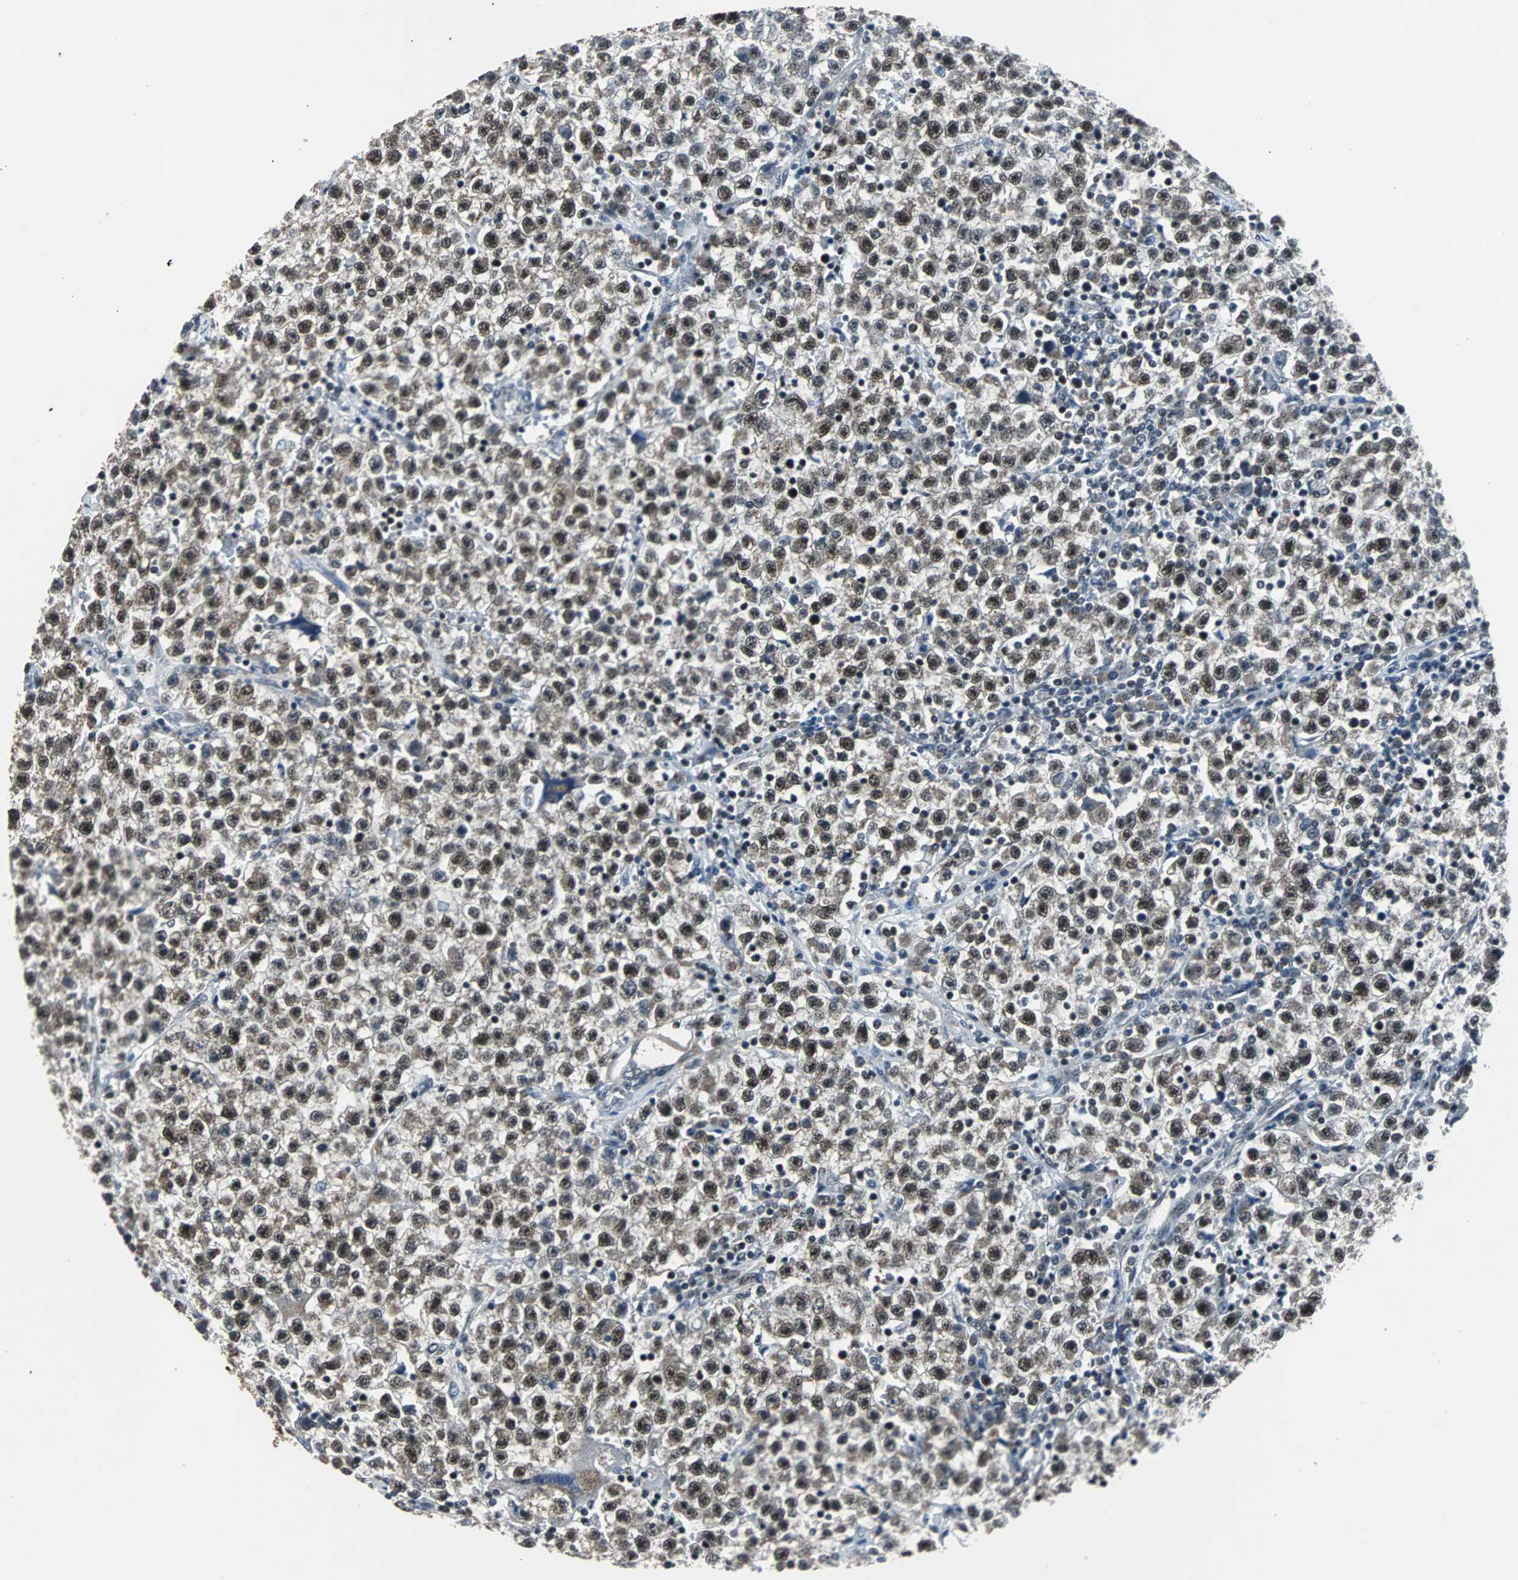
{"staining": {"intensity": "moderate", "quantity": ">75%", "location": "nuclear"}, "tissue": "testis cancer", "cell_type": "Tumor cells", "image_type": "cancer", "snomed": [{"axis": "morphology", "description": "Seminoma, NOS"}, {"axis": "topography", "description": "Testis"}], "caption": "Testis cancer stained for a protein demonstrates moderate nuclear positivity in tumor cells.", "gene": "USP28", "patient": {"sex": "male", "age": 22}}